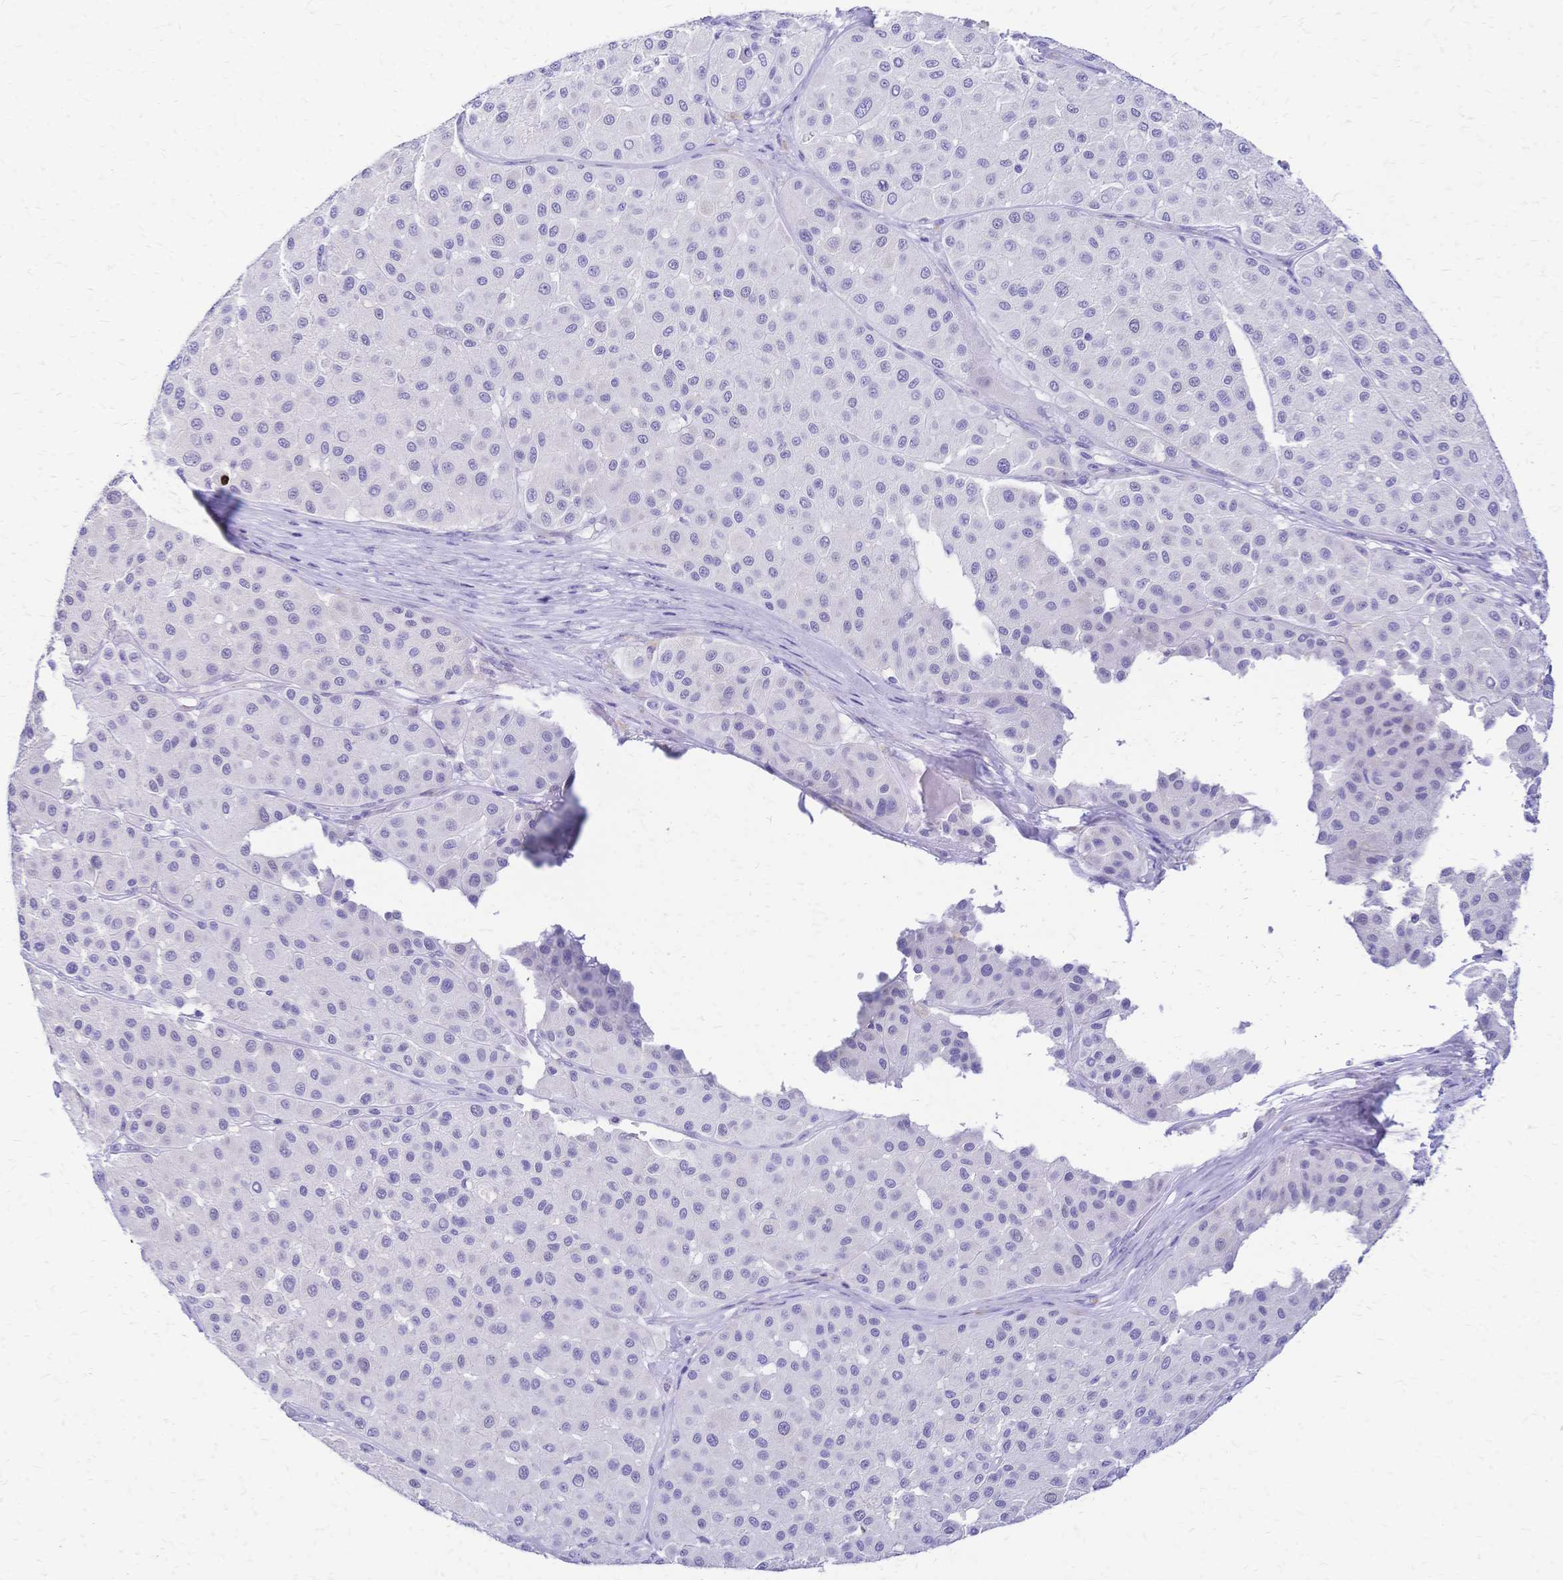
{"staining": {"intensity": "negative", "quantity": "none", "location": "none"}, "tissue": "melanoma", "cell_type": "Tumor cells", "image_type": "cancer", "snomed": [{"axis": "morphology", "description": "Malignant melanoma, Metastatic site"}, {"axis": "topography", "description": "Smooth muscle"}], "caption": "A micrograph of human melanoma is negative for staining in tumor cells.", "gene": "GRB7", "patient": {"sex": "male", "age": 41}}